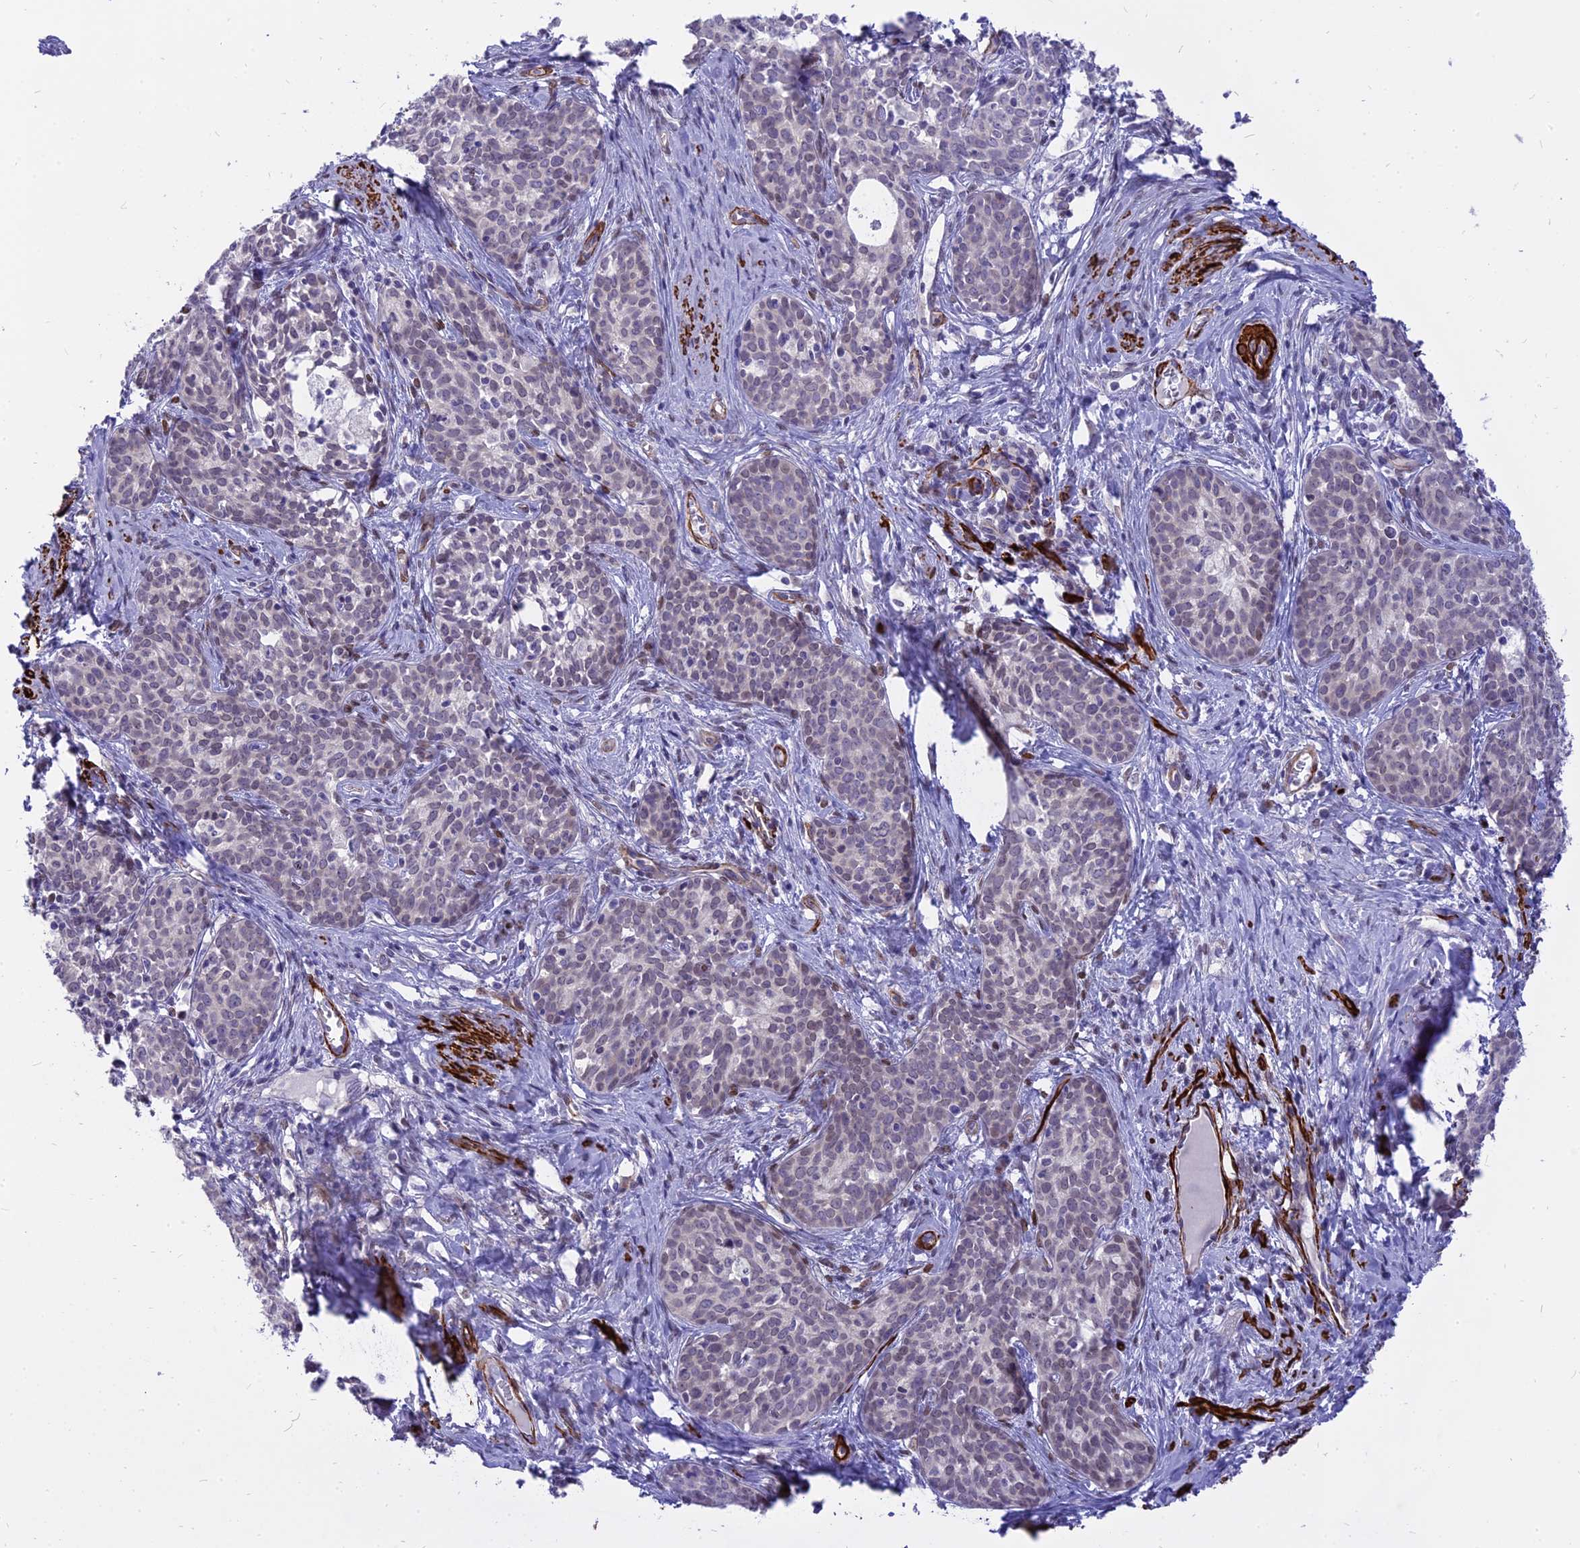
{"staining": {"intensity": "negative", "quantity": "none", "location": "none"}, "tissue": "cervical cancer", "cell_type": "Tumor cells", "image_type": "cancer", "snomed": [{"axis": "morphology", "description": "Squamous cell carcinoma, NOS"}, {"axis": "topography", "description": "Cervix"}], "caption": "This is a image of immunohistochemistry (IHC) staining of cervical cancer (squamous cell carcinoma), which shows no staining in tumor cells. The staining is performed using DAB brown chromogen with nuclei counter-stained in using hematoxylin.", "gene": "CENPV", "patient": {"sex": "female", "age": 52}}